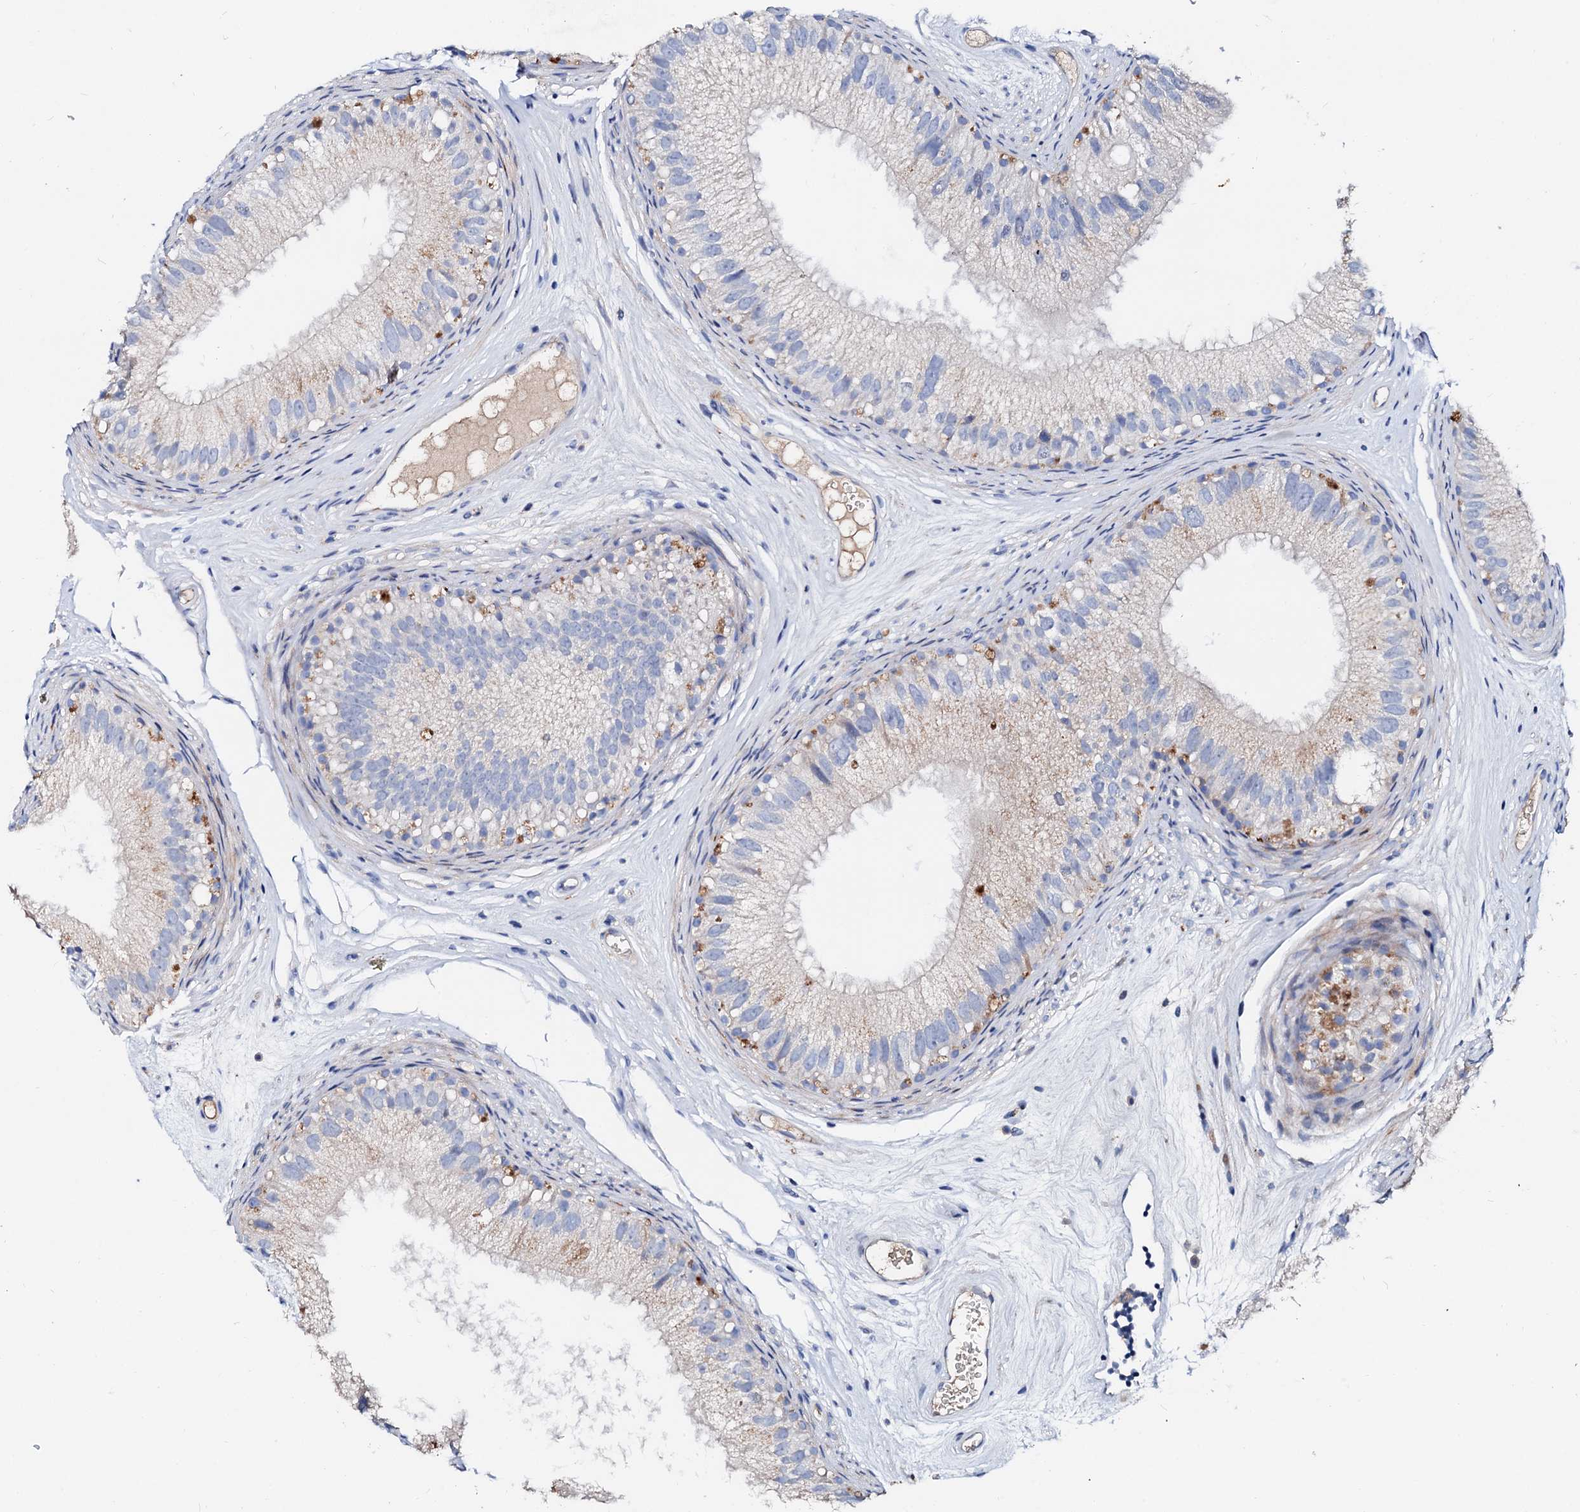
{"staining": {"intensity": "weak", "quantity": "<25%", "location": "cytoplasmic/membranous"}, "tissue": "epididymis", "cell_type": "Glandular cells", "image_type": "normal", "snomed": [{"axis": "morphology", "description": "Normal tissue, NOS"}, {"axis": "topography", "description": "Epididymis"}], "caption": "Immunohistochemical staining of benign human epididymis demonstrates no significant expression in glandular cells. (DAB (3,3'-diaminobenzidine) immunohistochemistry (IHC), high magnification).", "gene": "SLC10A7", "patient": {"sex": "male", "age": 77}}